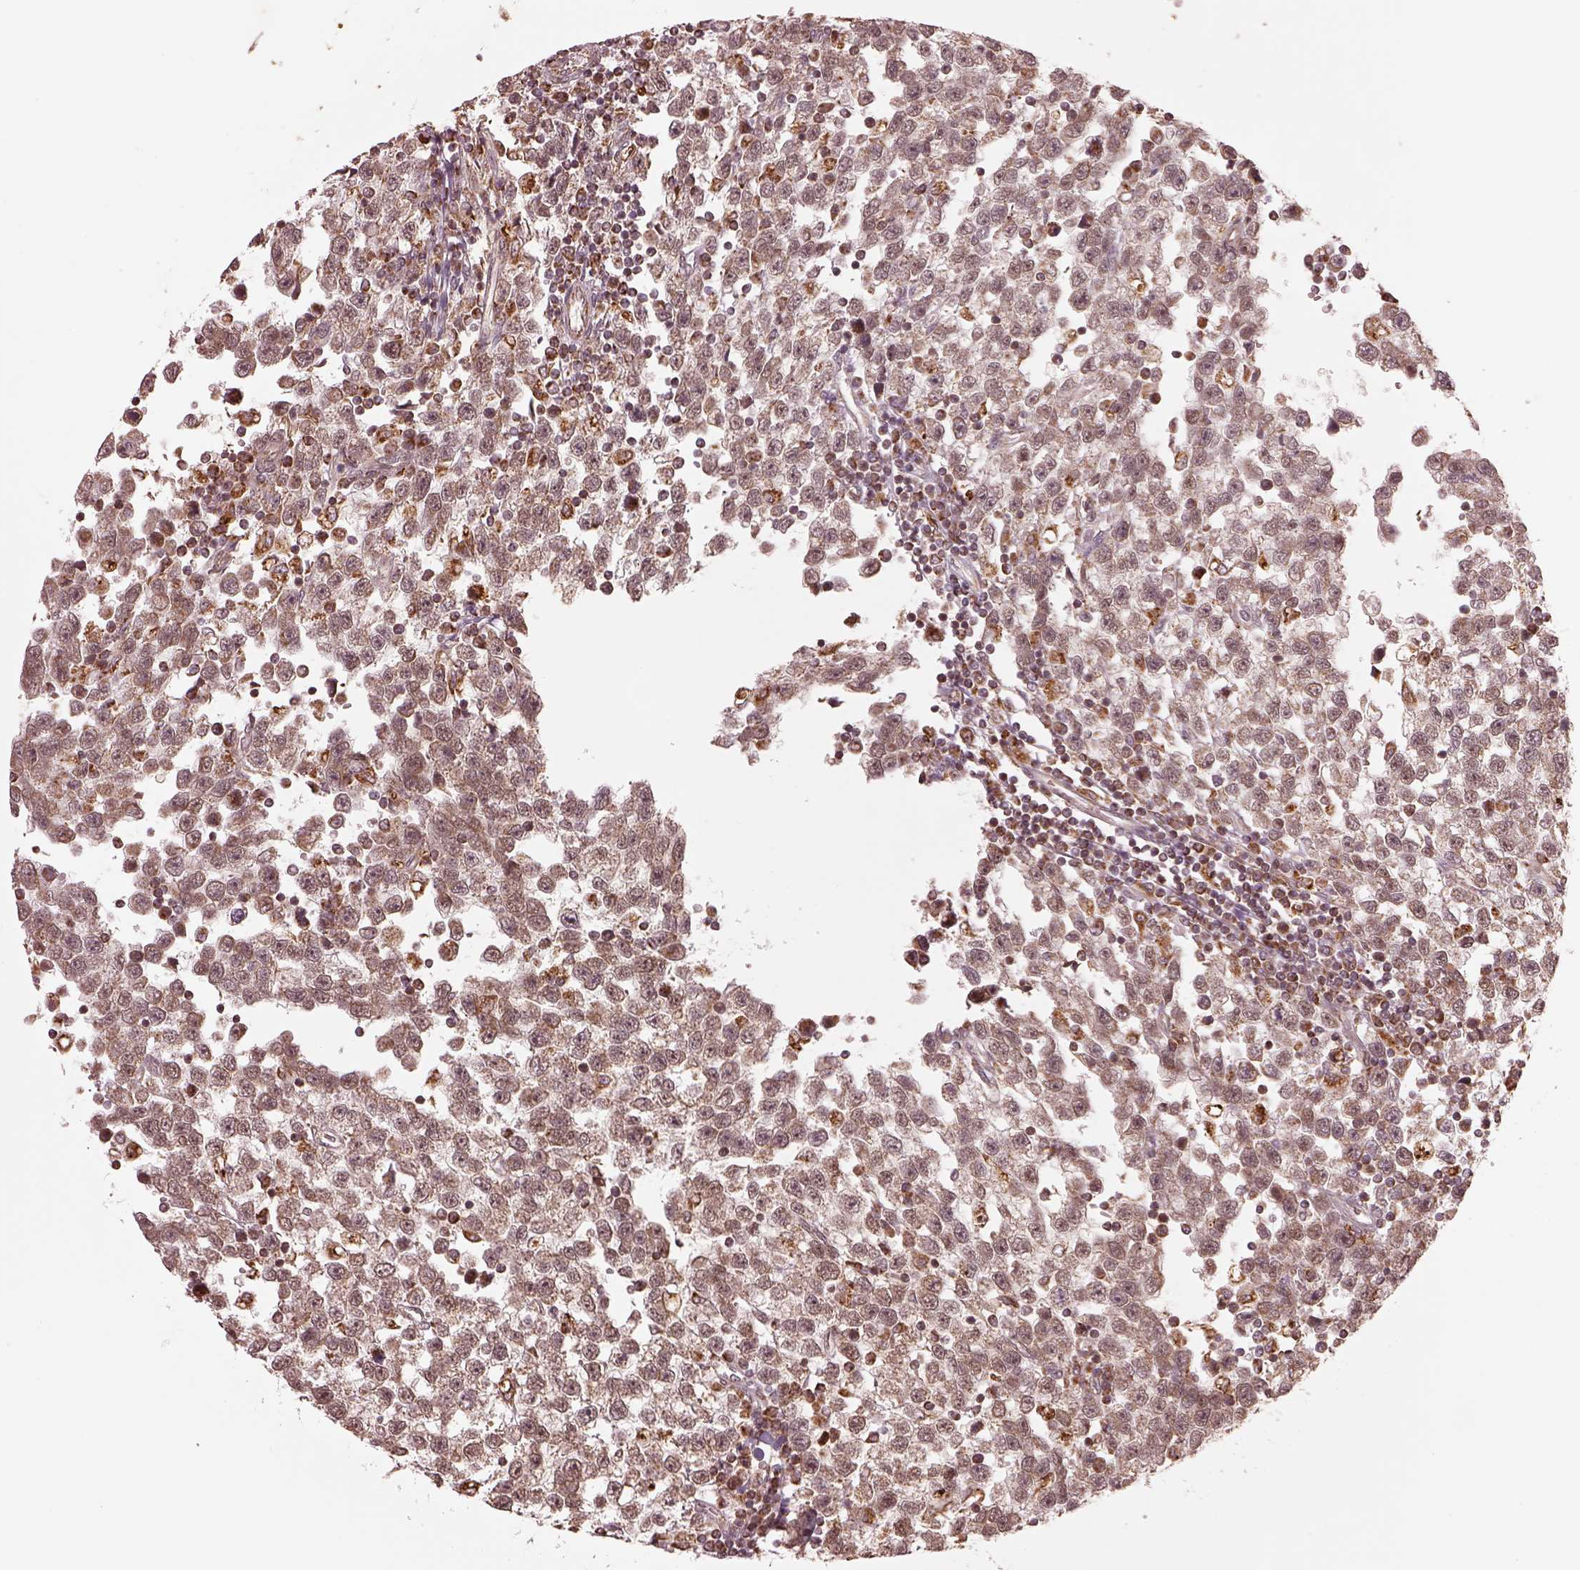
{"staining": {"intensity": "moderate", "quantity": ">75%", "location": "cytoplasmic/membranous"}, "tissue": "testis cancer", "cell_type": "Tumor cells", "image_type": "cancer", "snomed": [{"axis": "morphology", "description": "Seminoma, NOS"}, {"axis": "topography", "description": "Testis"}], "caption": "Moderate cytoplasmic/membranous protein expression is seen in approximately >75% of tumor cells in testis cancer. (brown staining indicates protein expression, while blue staining denotes nuclei).", "gene": "SEL1L3", "patient": {"sex": "male", "age": 34}}